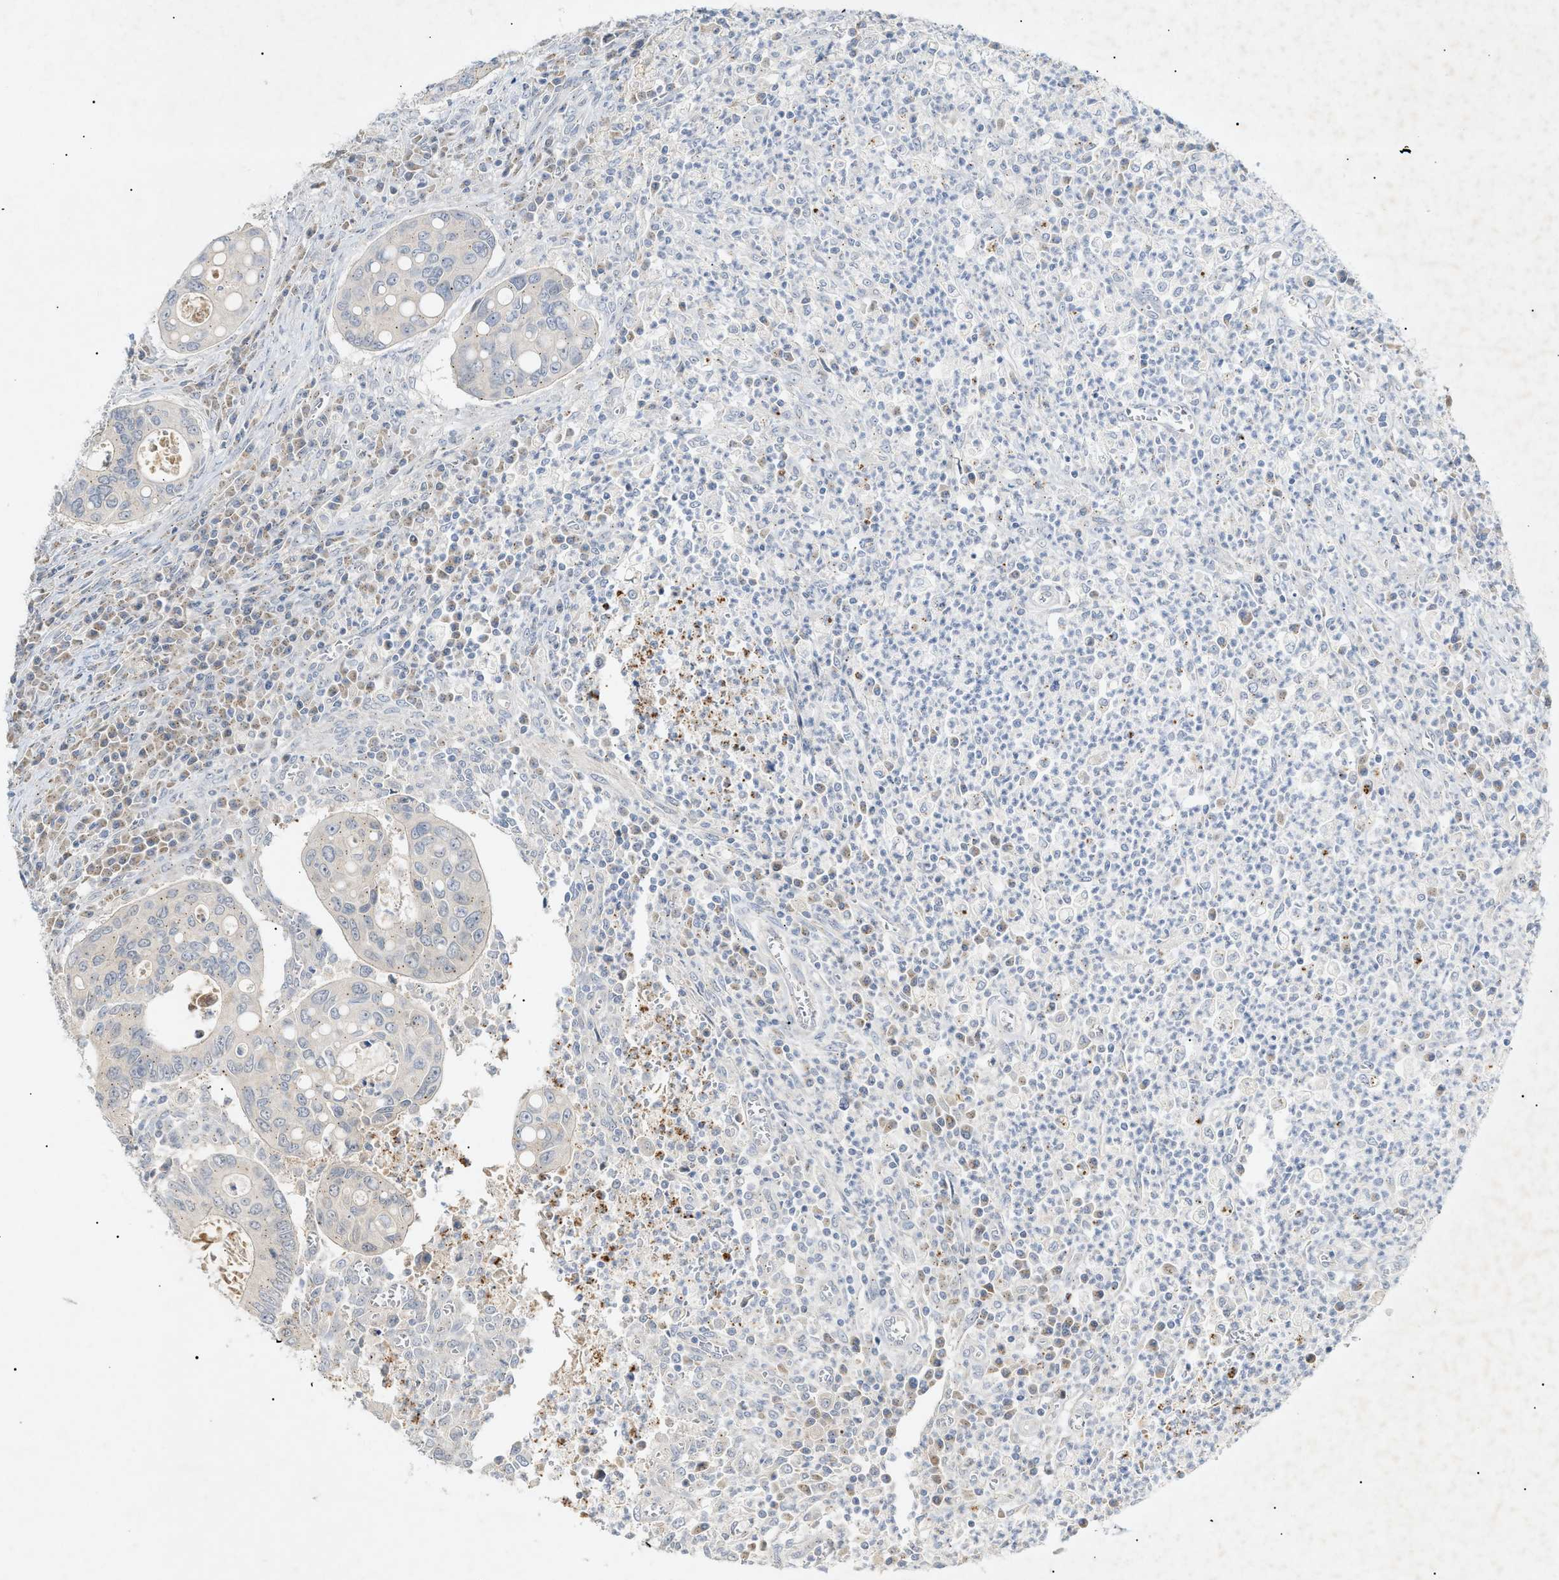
{"staining": {"intensity": "negative", "quantity": "none", "location": "none"}, "tissue": "colorectal cancer", "cell_type": "Tumor cells", "image_type": "cancer", "snomed": [{"axis": "morphology", "description": "Inflammation, NOS"}, {"axis": "morphology", "description": "Adenocarcinoma, NOS"}, {"axis": "topography", "description": "Colon"}], "caption": "Photomicrograph shows no protein positivity in tumor cells of colorectal cancer tissue.", "gene": "SLC25A31", "patient": {"sex": "male", "age": 72}}